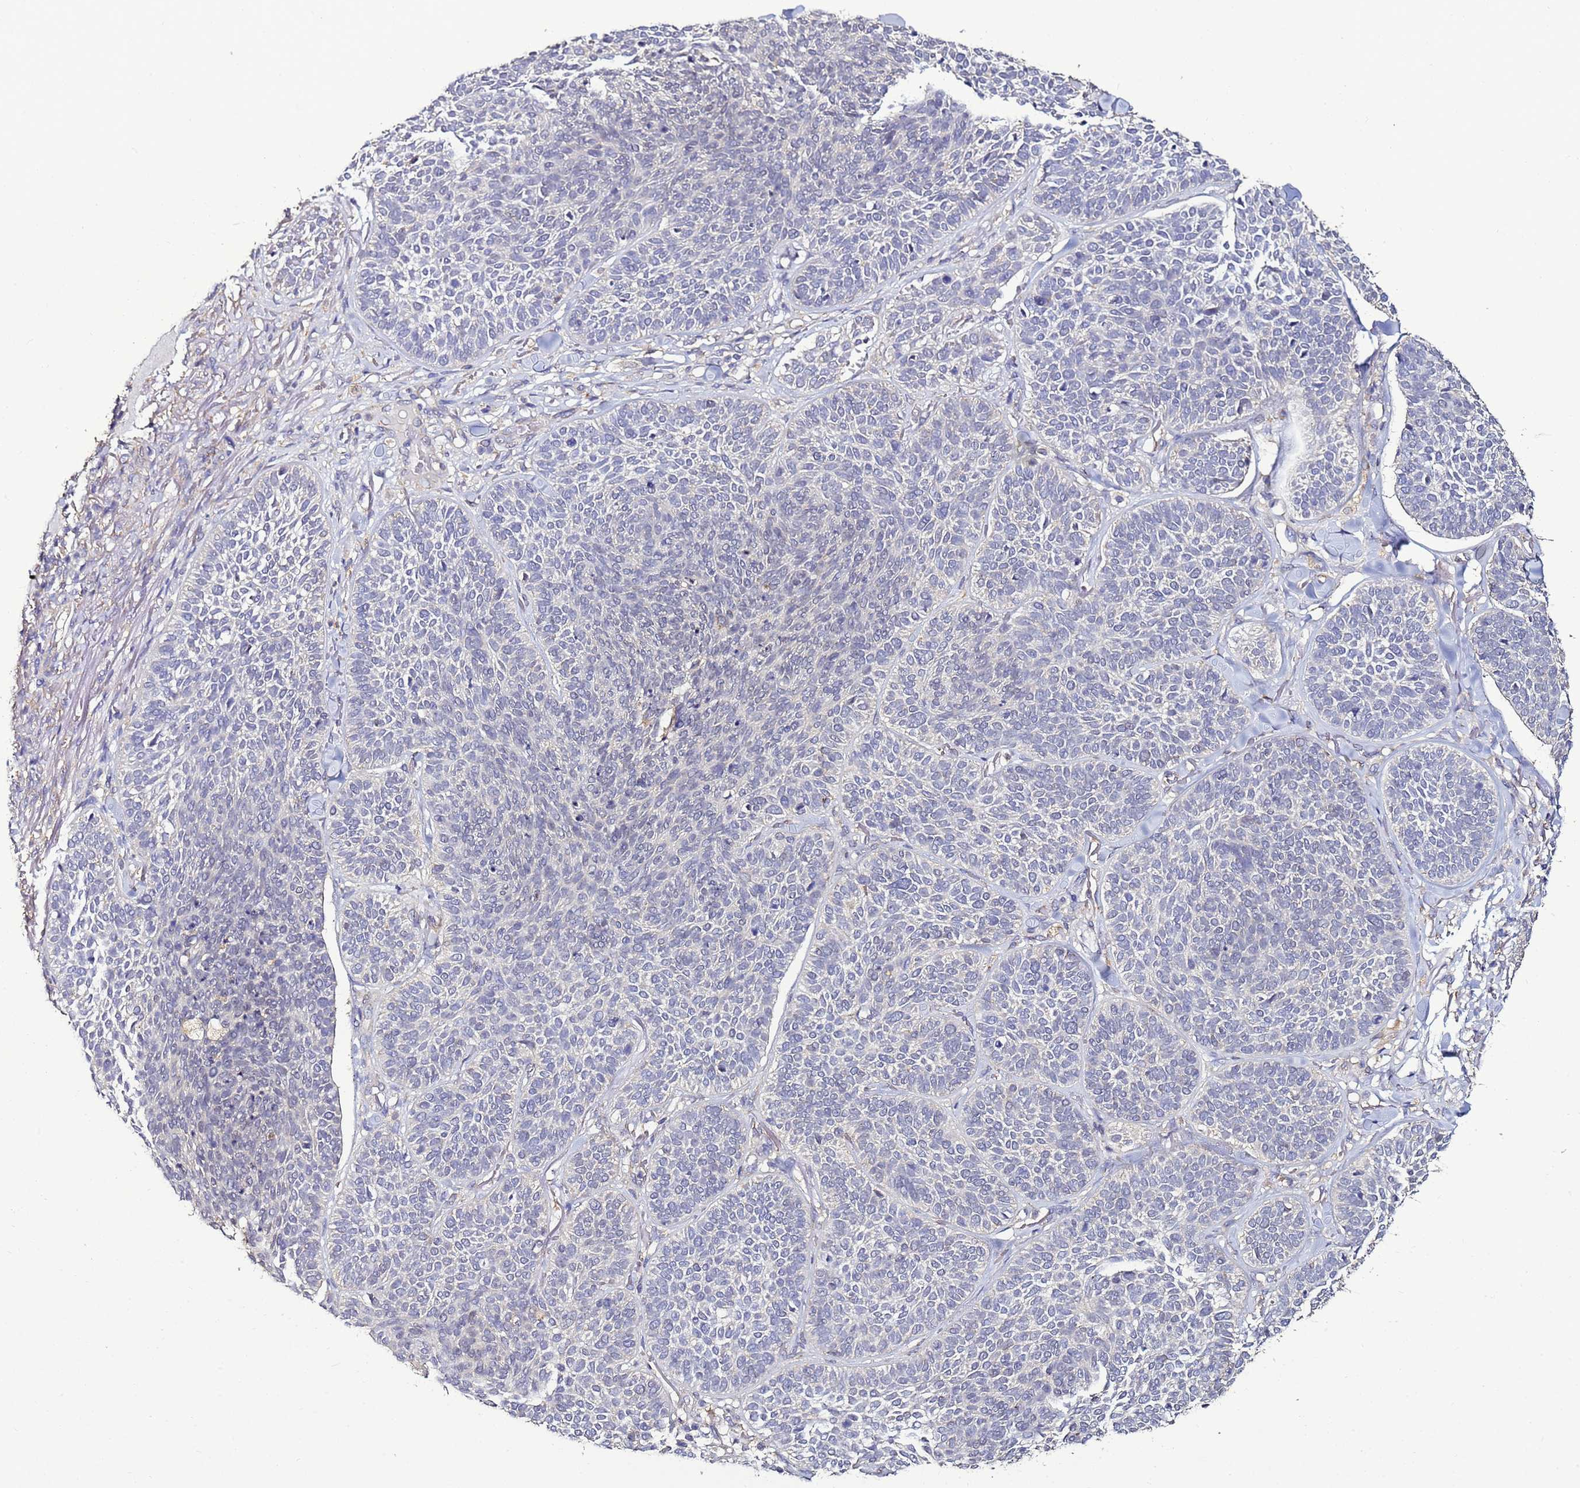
{"staining": {"intensity": "negative", "quantity": "none", "location": "none"}, "tissue": "skin cancer", "cell_type": "Tumor cells", "image_type": "cancer", "snomed": [{"axis": "morphology", "description": "Basal cell carcinoma"}, {"axis": "topography", "description": "Skin"}], "caption": "Human basal cell carcinoma (skin) stained for a protein using immunohistochemistry shows no staining in tumor cells.", "gene": "ENOPH1", "patient": {"sex": "male", "age": 85}}